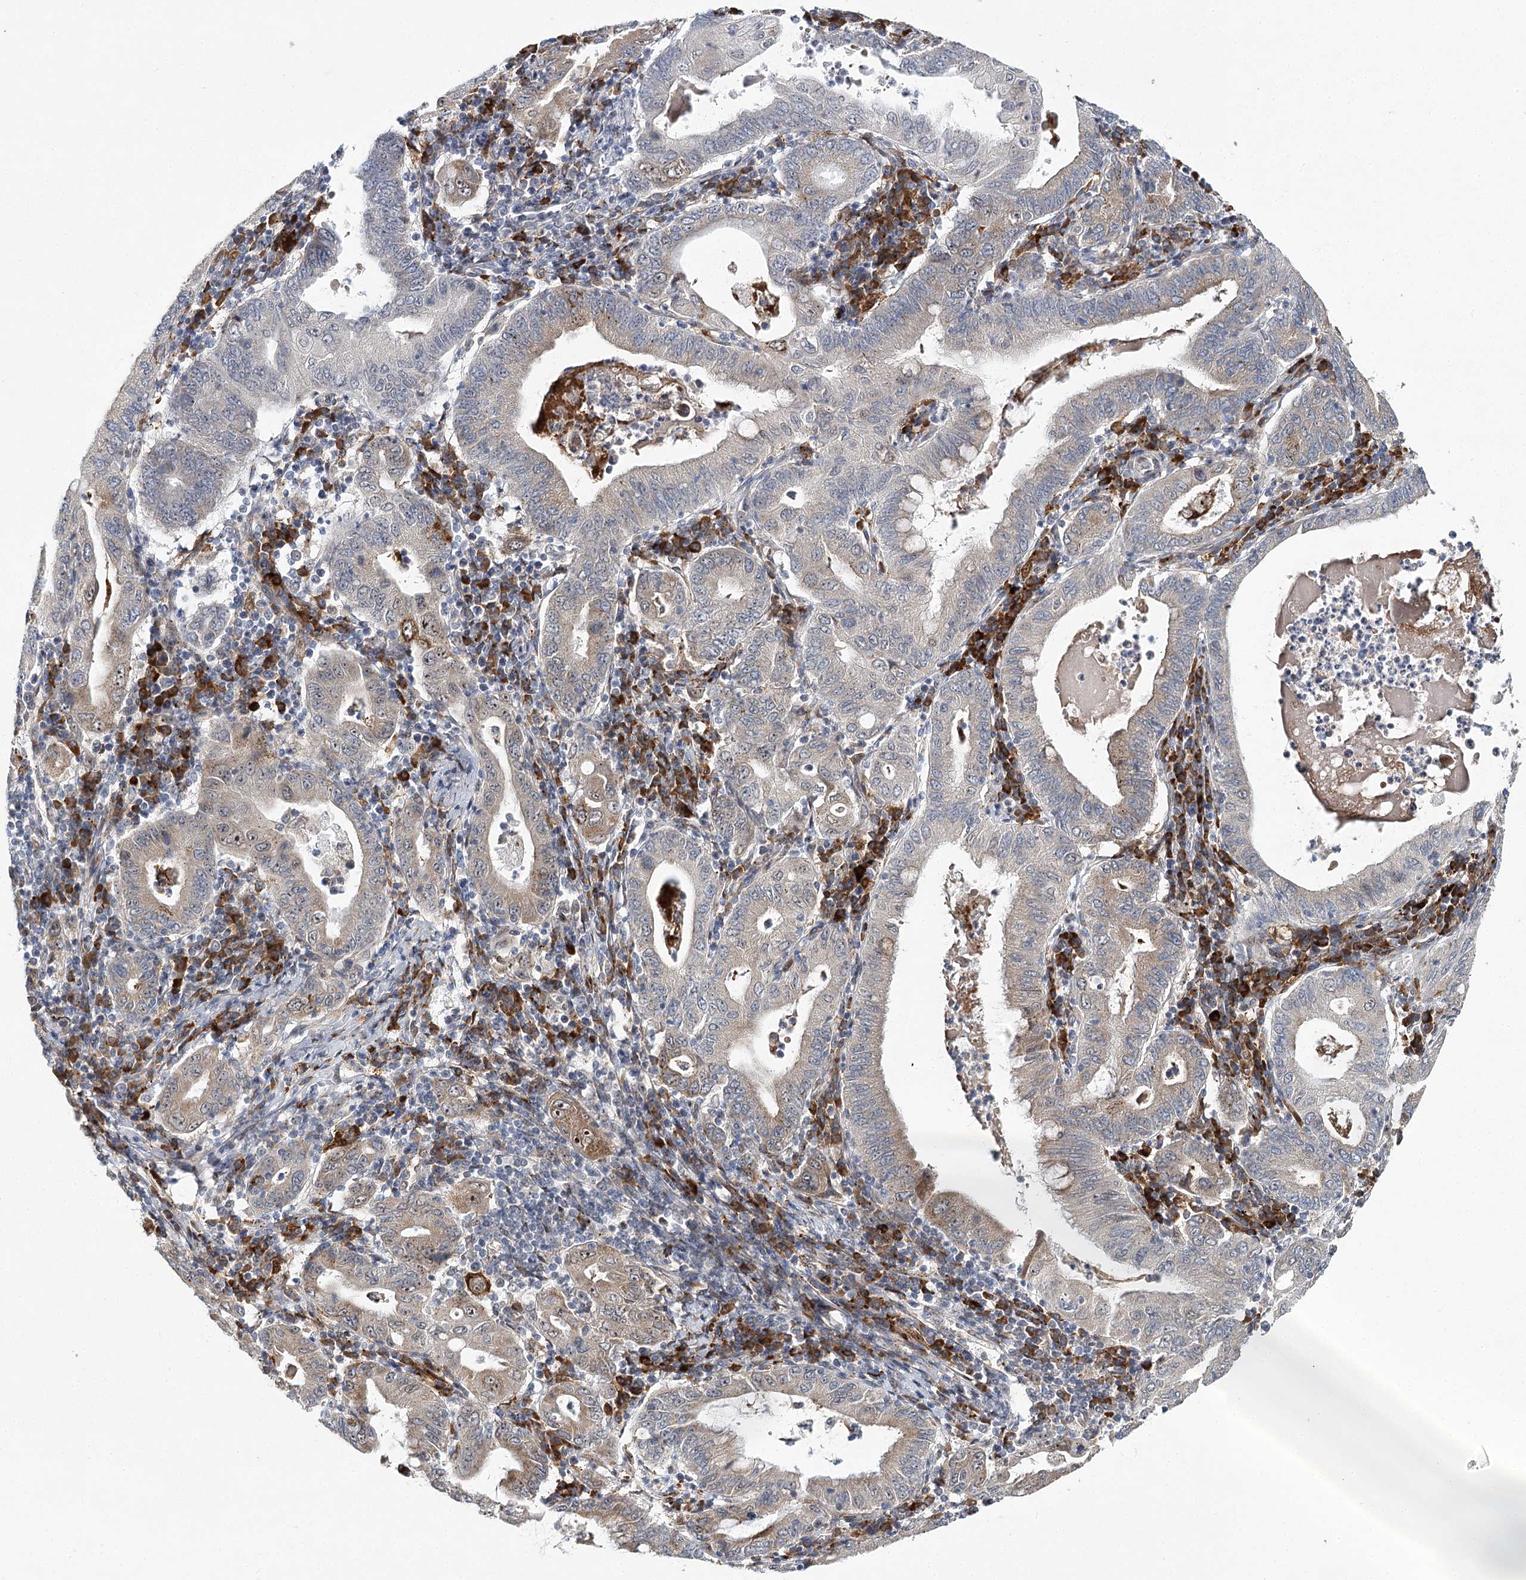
{"staining": {"intensity": "moderate", "quantity": "25%-75%", "location": "cytoplasmic/membranous,nuclear"}, "tissue": "stomach cancer", "cell_type": "Tumor cells", "image_type": "cancer", "snomed": [{"axis": "morphology", "description": "Normal tissue, NOS"}, {"axis": "morphology", "description": "Adenocarcinoma, NOS"}, {"axis": "topography", "description": "Esophagus"}, {"axis": "topography", "description": "Stomach, upper"}, {"axis": "topography", "description": "Peripheral nerve tissue"}], "caption": "A micrograph showing moderate cytoplasmic/membranous and nuclear expression in approximately 25%-75% of tumor cells in adenocarcinoma (stomach), as visualized by brown immunohistochemical staining.", "gene": "WDR36", "patient": {"sex": "male", "age": 62}}